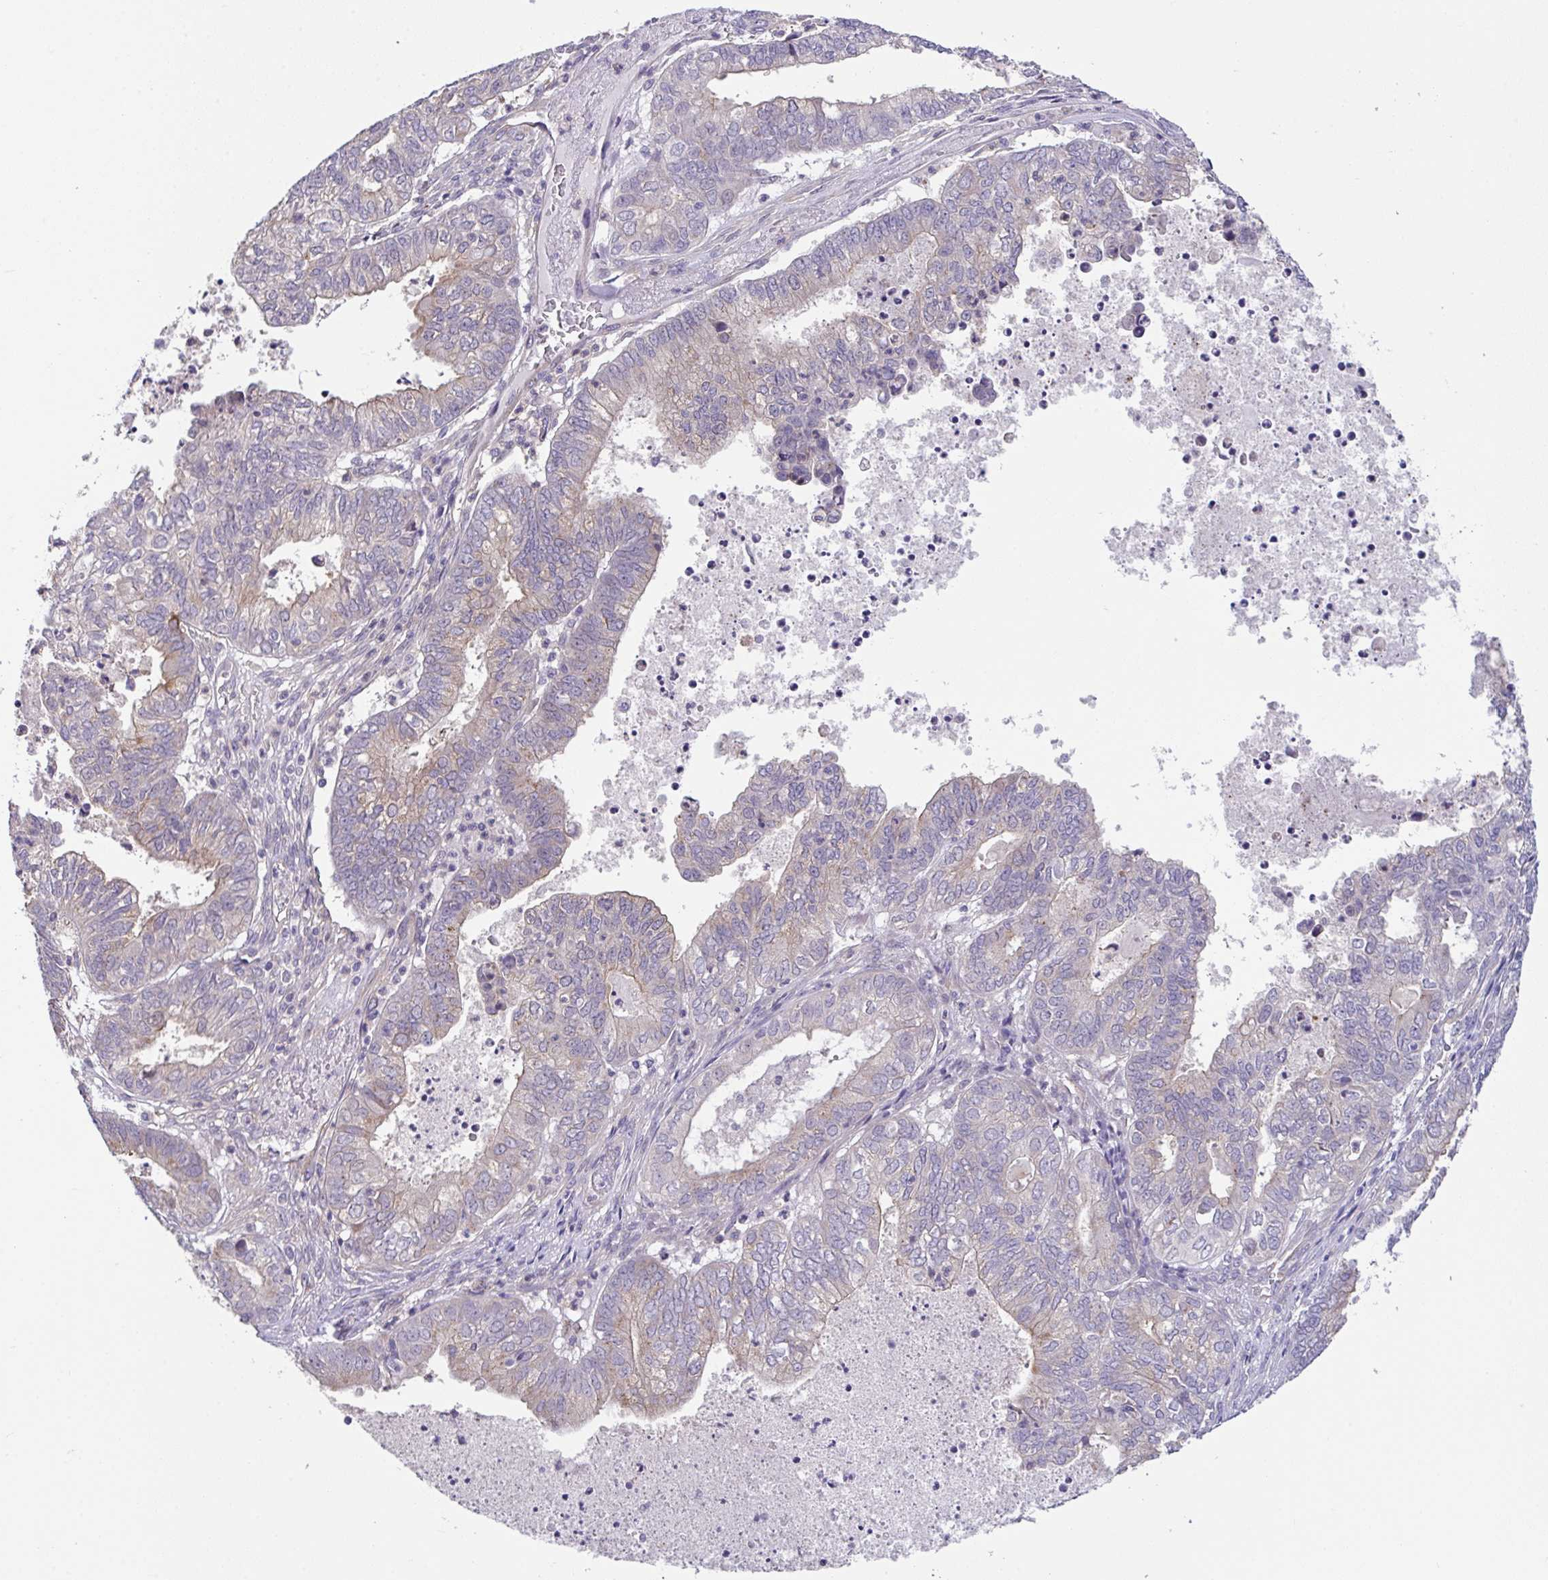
{"staining": {"intensity": "weak", "quantity": "<25%", "location": "cytoplasmic/membranous"}, "tissue": "ovarian cancer", "cell_type": "Tumor cells", "image_type": "cancer", "snomed": [{"axis": "morphology", "description": "Carcinoma, endometroid"}, {"axis": "topography", "description": "Ovary"}], "caption": "IHC of endometroid carcinoma (ovarian) reveals no expression in tumor cells. Nuclei are stained in blue.", "gene": "RHOXF1", "patient": {"sex": "female", "age": 64}}